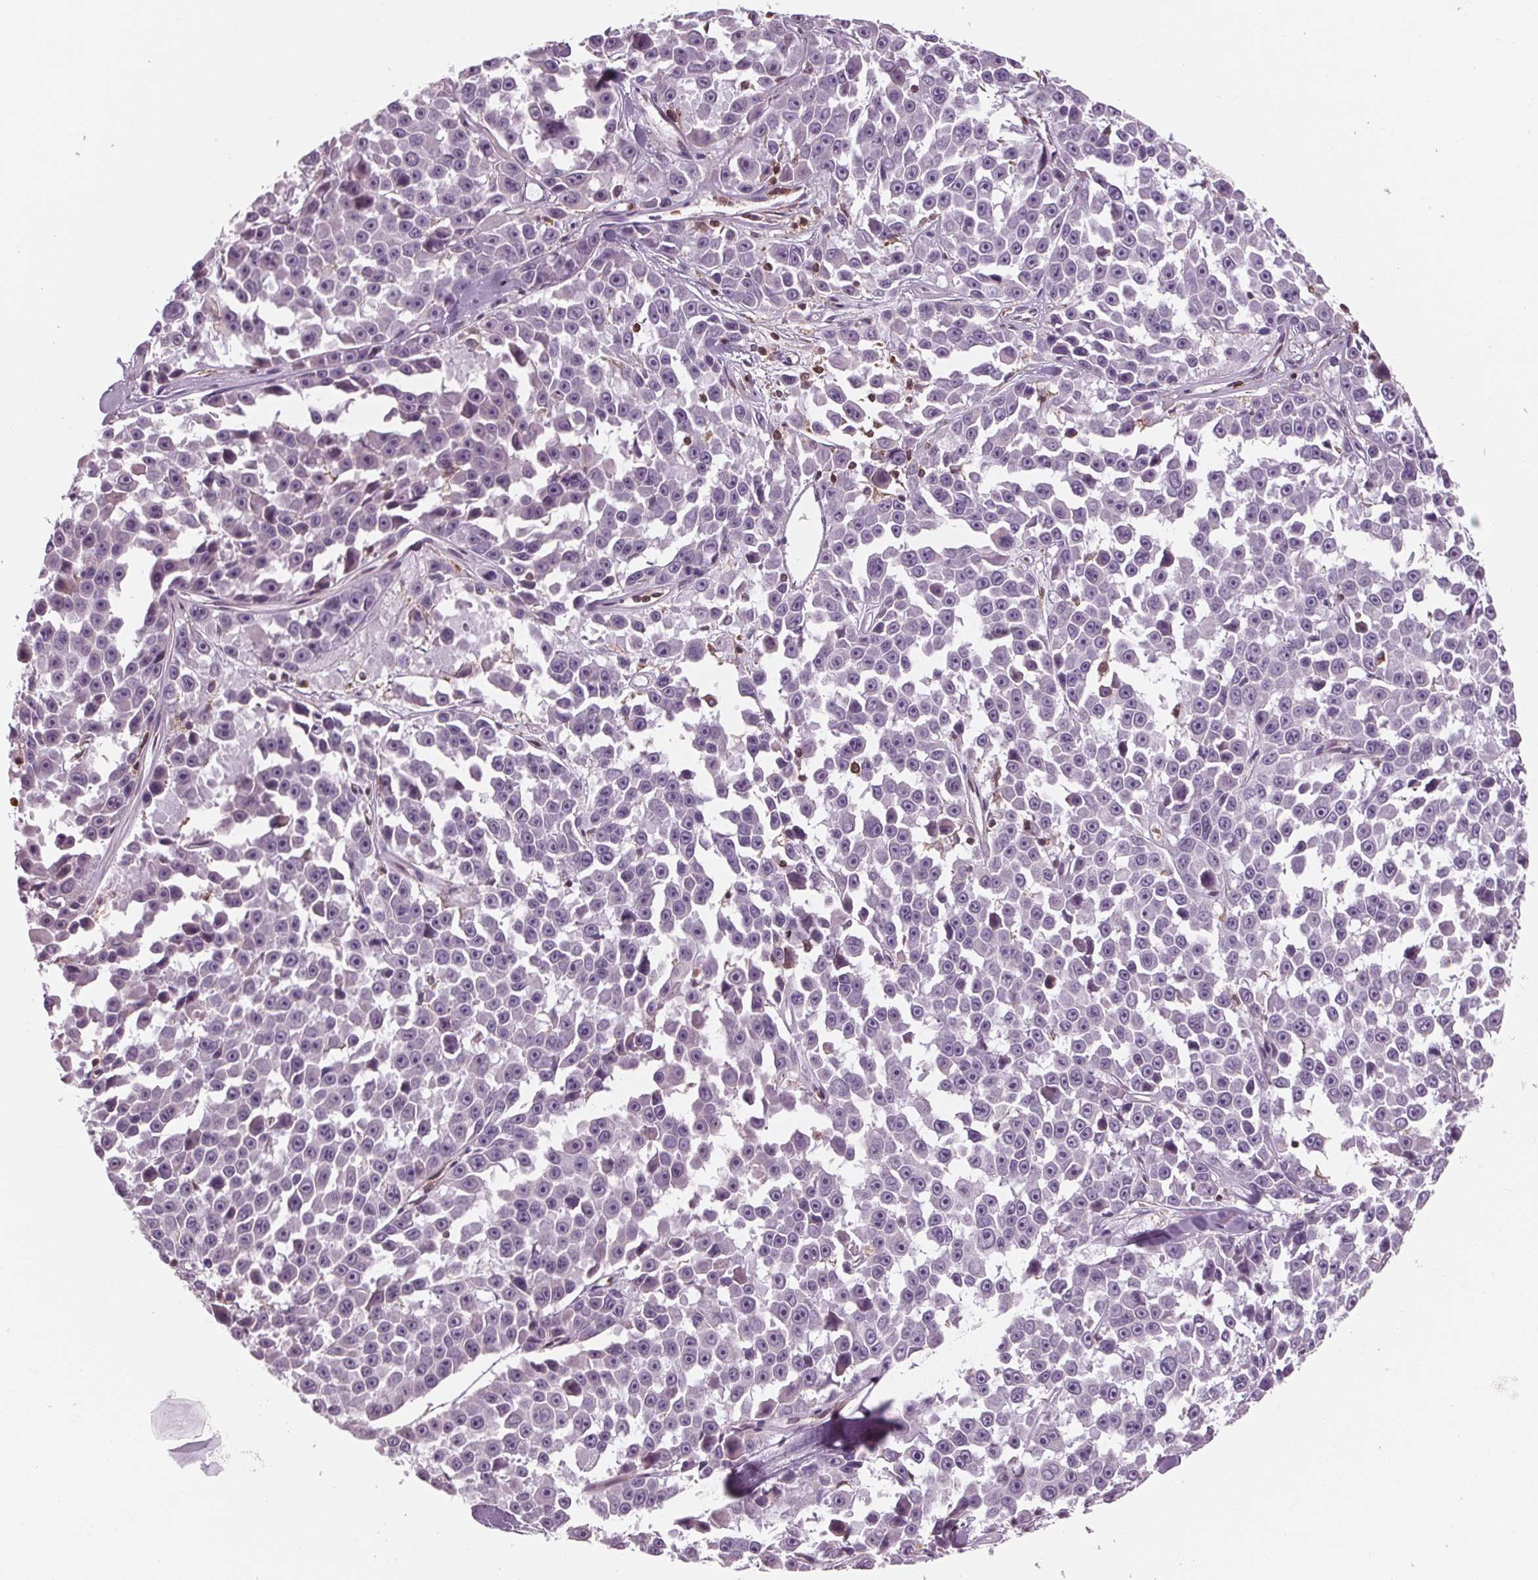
{"staining": {"intensity": "negative", "quantity": "none", "location": "none"}, "tissue": "melanoma", "cell_type": "Tumor cells", "image_type": "cancer", "snomed": [{"axis": "morphology", "description": "Malignant melanoma, NOS"}, {"axis": "topography", "description": "Skin"}], "caption": "A micrograph of human malignant melanoma is negative for staining in tumor cells. (IHC, brightfield microscopy, high magnification).", "gene": "ARHGAP25", "patient": {"sex": "female", "age": 66}}